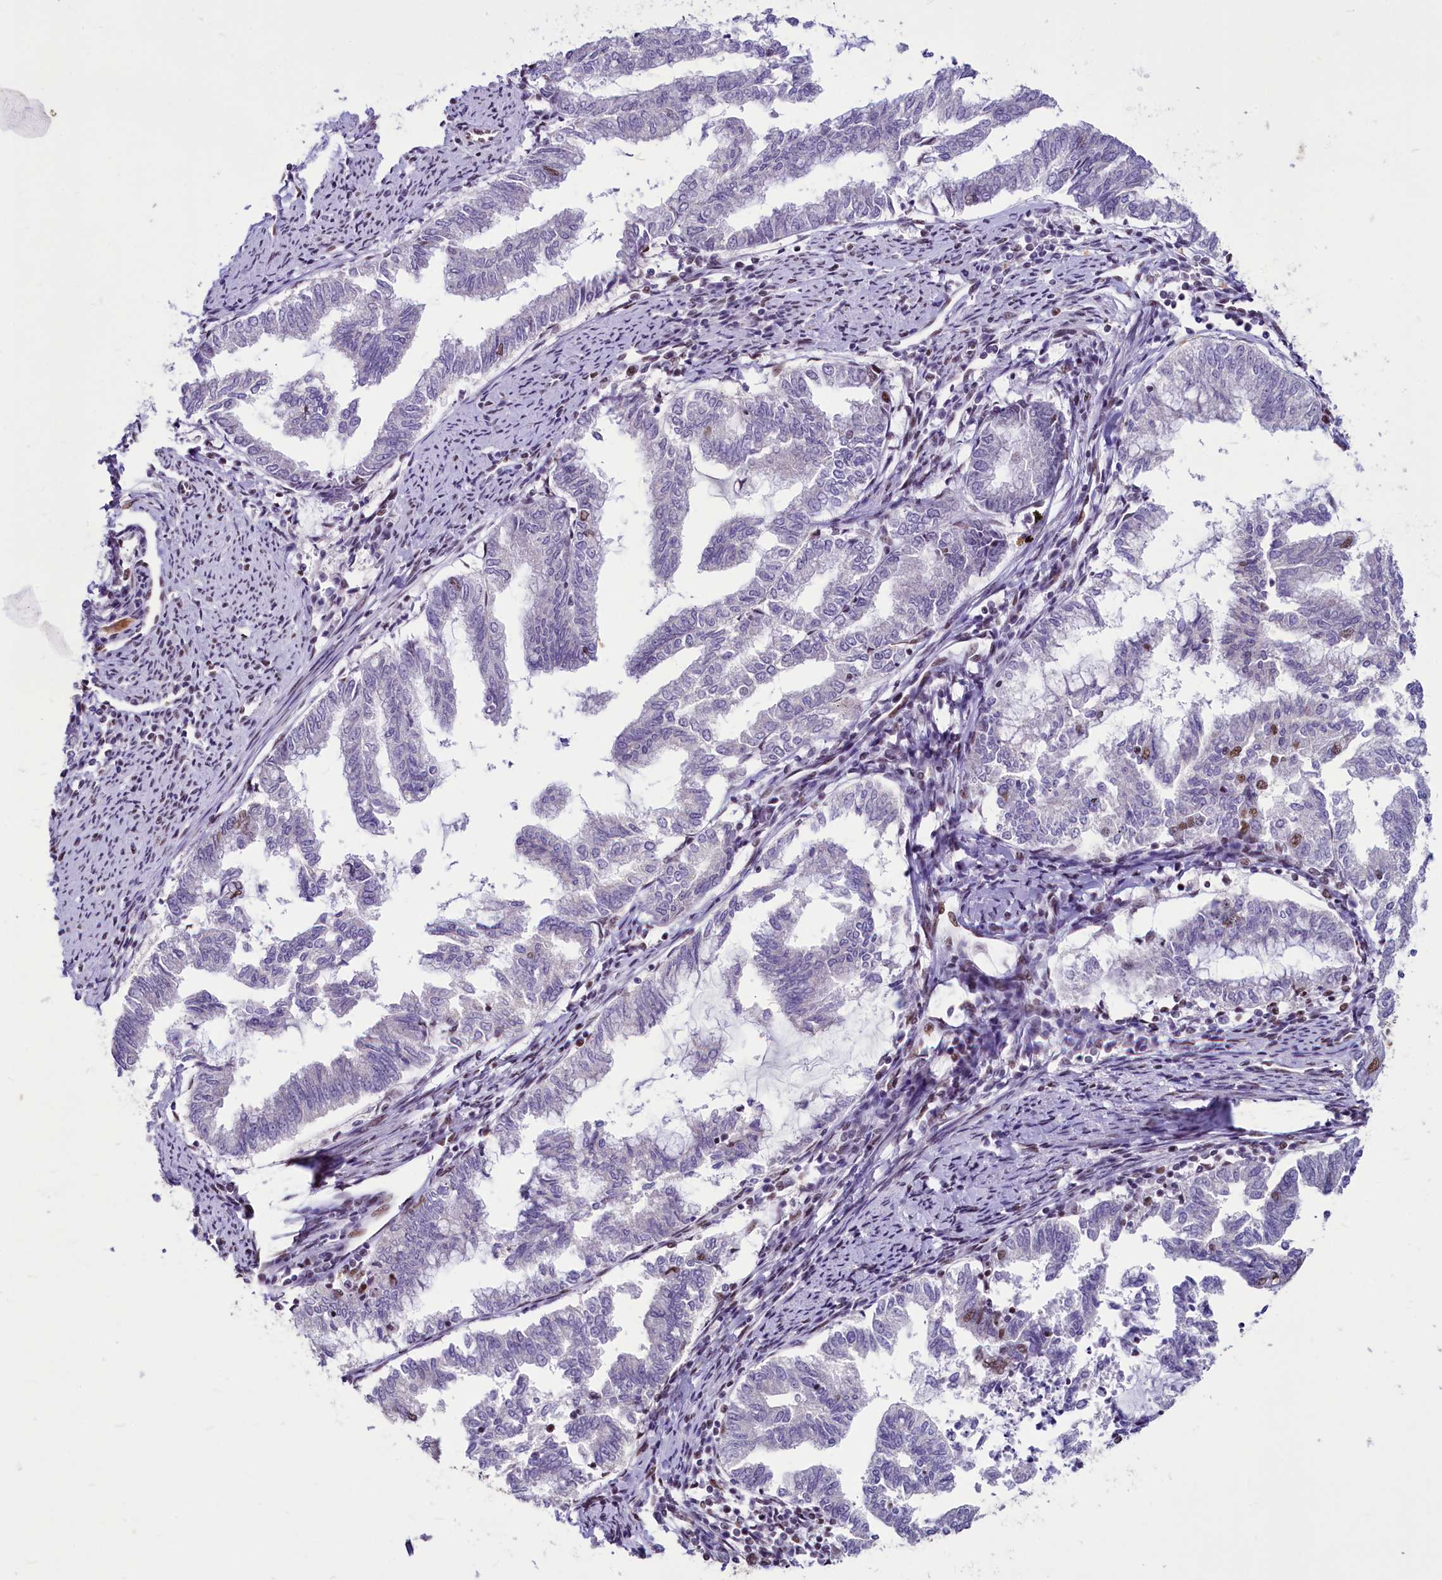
{"staining": {"intensity": "moderate", "quantity": "<25%", "location": "nuclear"}, "tissue": "endometrial cancer", "cell_type": "Tumor cells", "image_type": "cancer", "snomed": [{"axis": "morphology", "description": "Adenocarcinoma, NOS"}, {"axis": "topography", "description": "Endometrium"}], "caption": "The micrograph exhibits staining of endometrial cancer, revealing moderate nuclear protein expression (brown color) within tumor cells.", "gene": "PARPBP", "patient": {"sex": "female", "age": 79}}